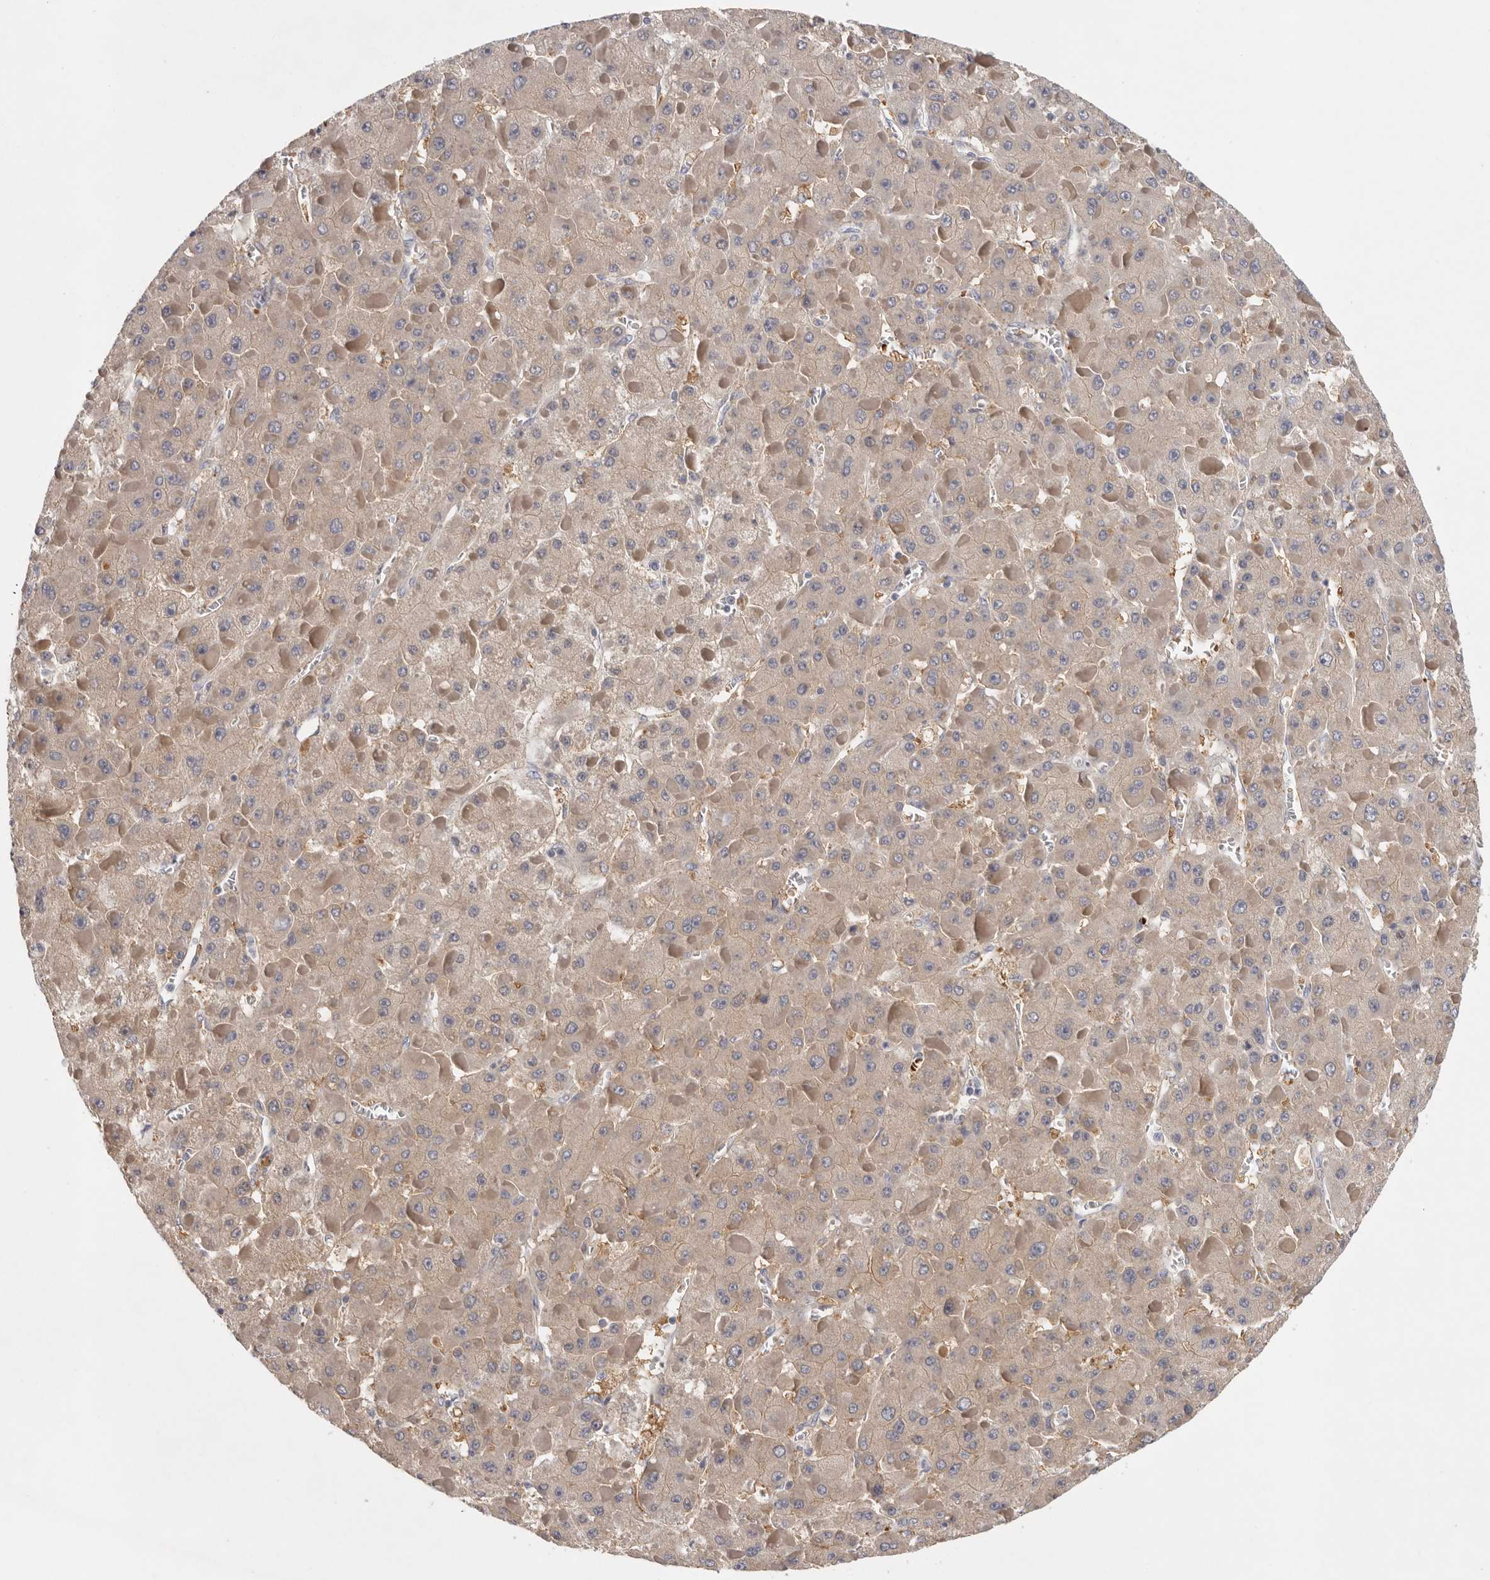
{"staining": {"intensity": "weak", "quantity": ">75%", "location": "cytoplasmic/membranous"}, "tissue": "liver cancer", "cell_type": "Tumor cells", "image_type": "cancer", "snomed": [{"axis": "morphology", "description": "Carcinoma, Hepatocellular, NOS"}, {"axis": "topography", "description": "Liver"}], "caption": "This histopathology image shows immunohistochemistry staining of liver cancer (hepatocellular carcinoma), with low weak cytoplasmic/membranous expression in about >75% of tumor cells.", "gene": "CFAP298", "patient": {"sex": "female", "age": 73}}